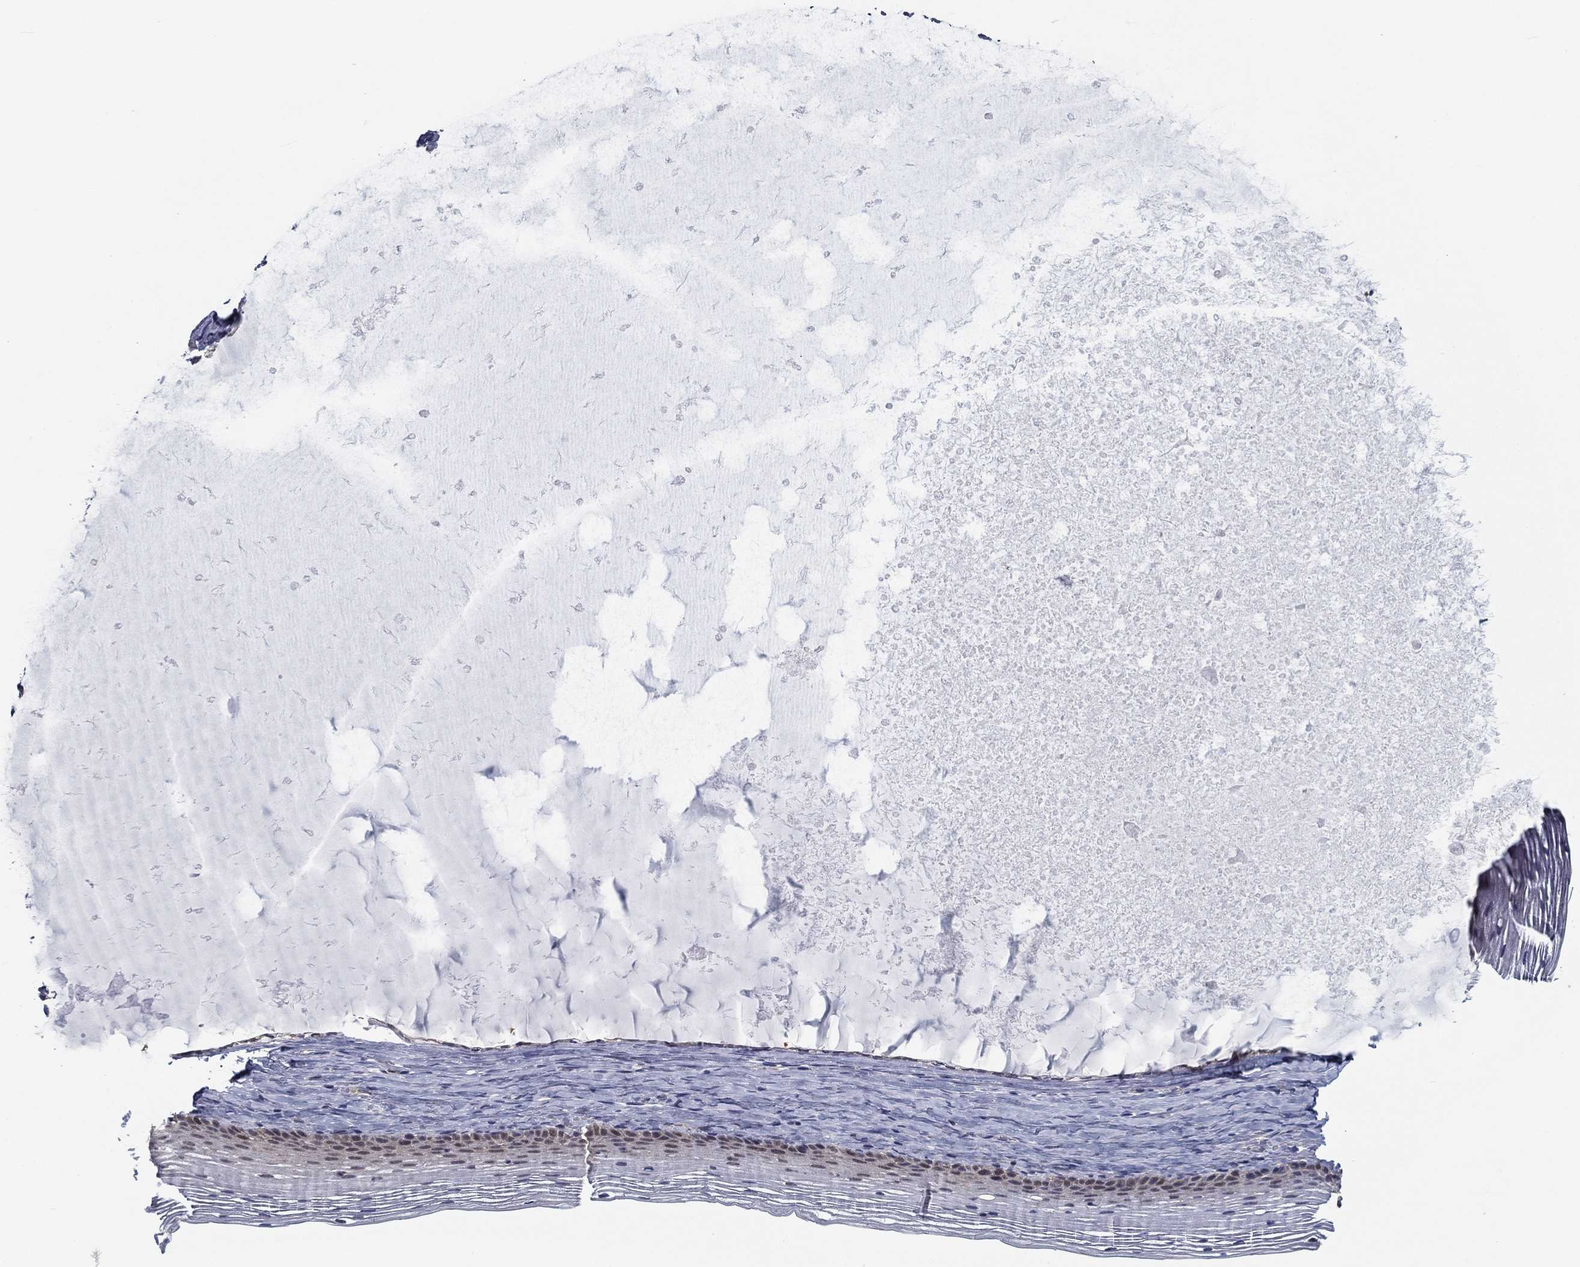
{"staining": {"intensity": "negative", "quantity": "none", "location": "none"}, "tissue": "cervix", "cell_type": "Glandular cells", "image_type": "normal", "snomed": [{"axis": "morphology", "description": "Normal tissue, NOS"}, {"axis": "topography", "description": "Cervix"}], "caption": "Glandular cells are negative for brown protein staining in unremarkable cervix.", "gene": "NIT2", "patient": {"sex": "female", "age": 39}}